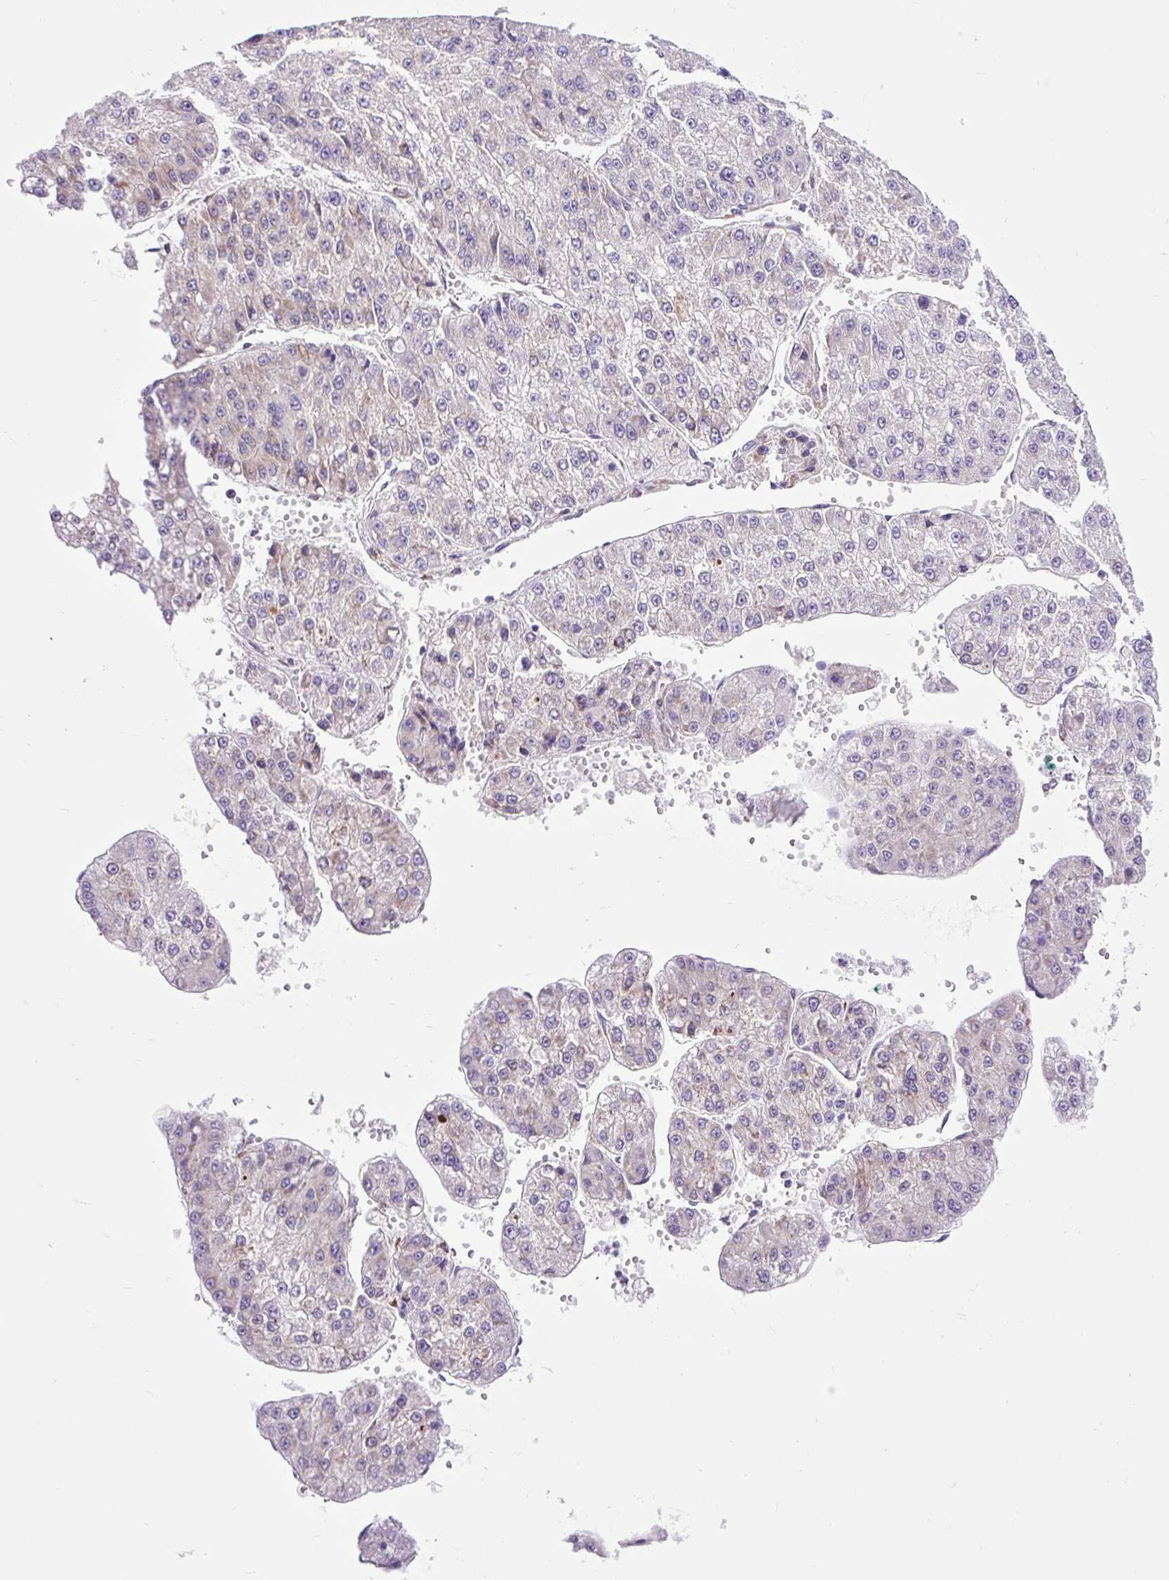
{"staining": {"intensity": "negative", "quantity": "none", "location": "none"}, "tissue": "liver cancer", "cell_type": "Tumor cells", "image_type": "cancer", "snomed": [{"axis": "morphology", "description": "Carcinoma, Hepatocellular, NOS"}, {"axis": "topography", "description": "Liver"}], "caption": "Tumor cells are negative for protein expression in human liver cancer (hepatocellular carcinoma).", "gene": "DDOST", "patient": {"sex": "female", "age": 73}}